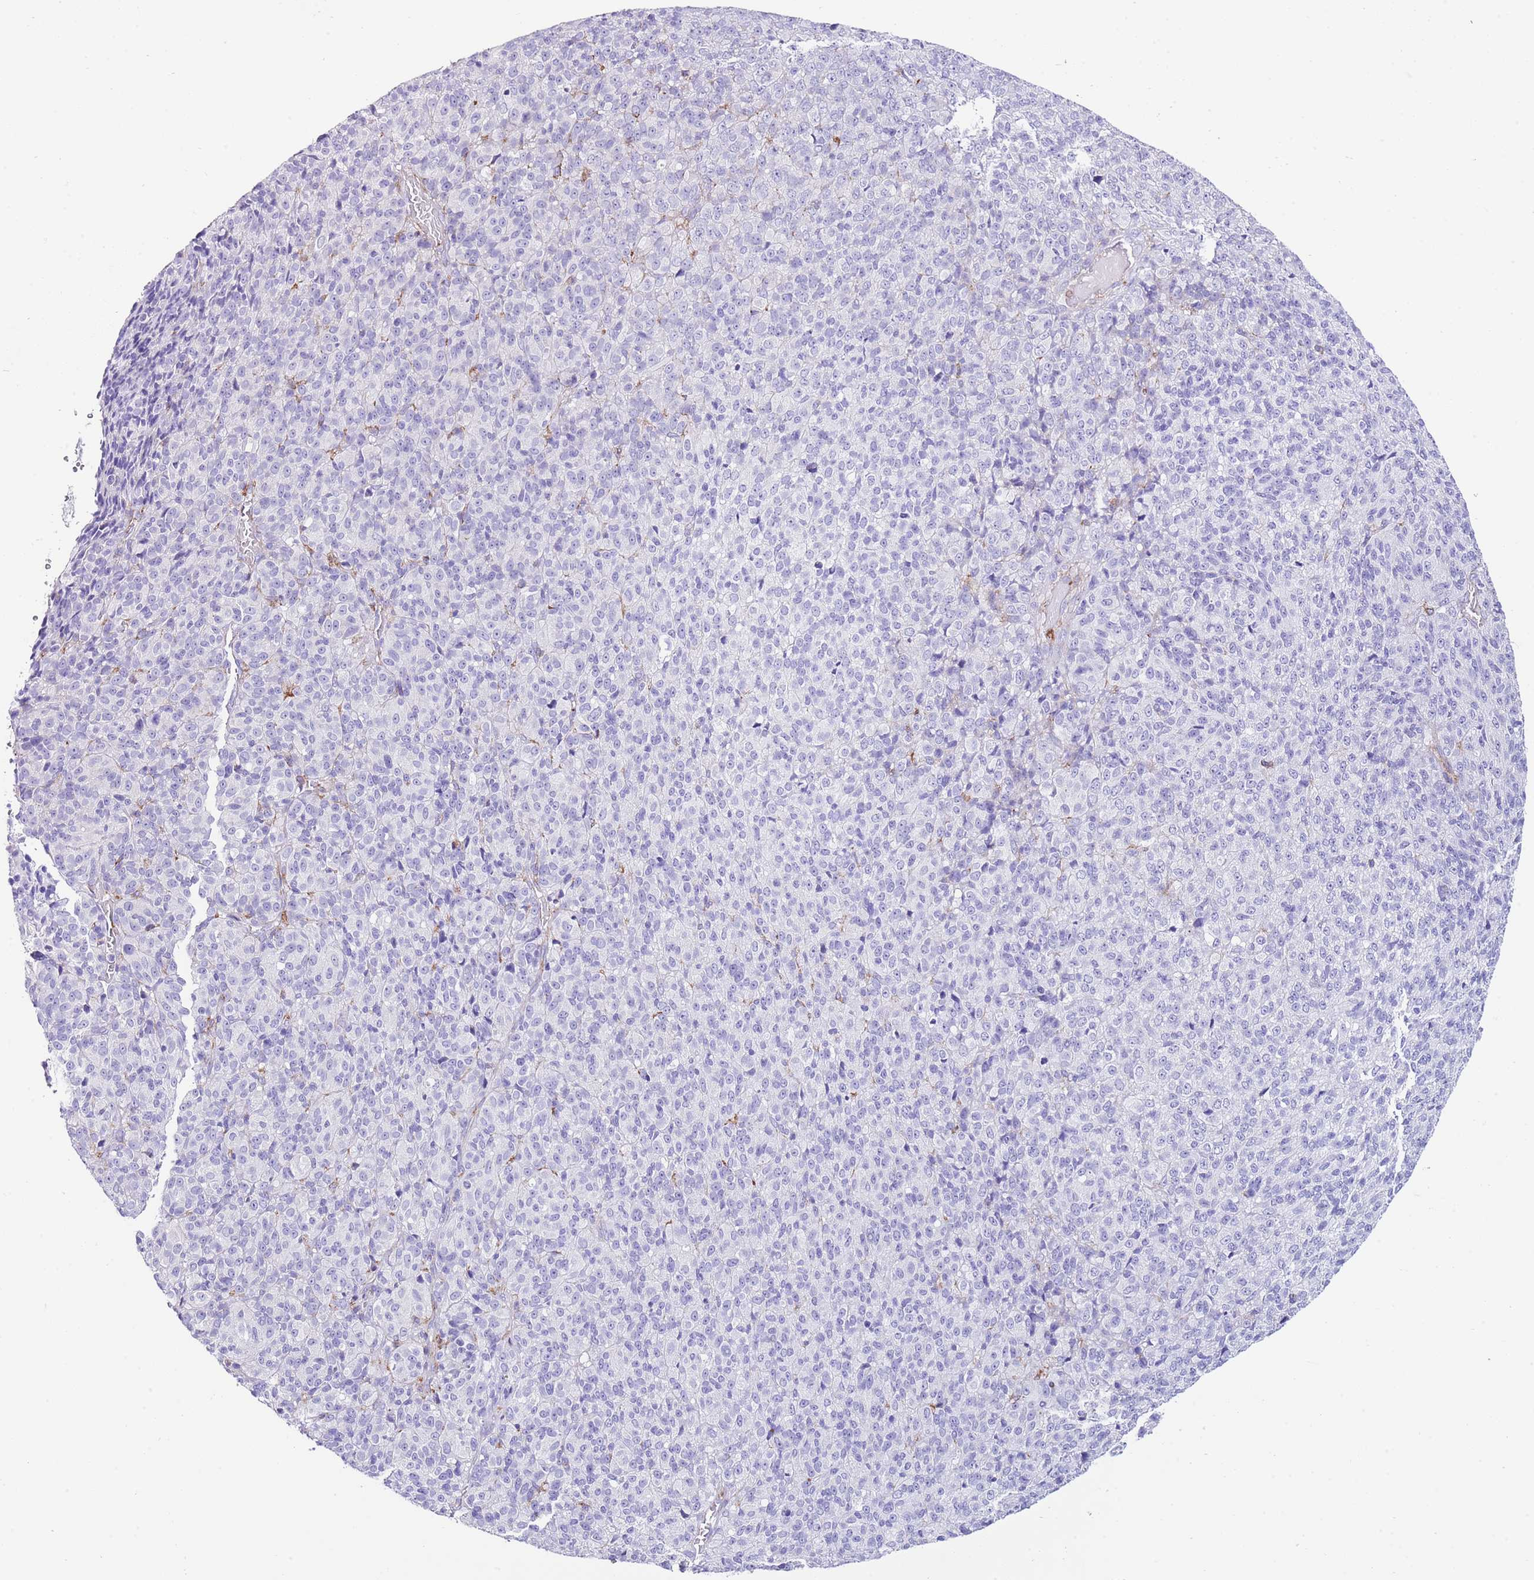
{"staining": {"intensity": "negative", "quantity": "none", "location": "none"}, "tissue": "melanoma", "cell_type": "Tumor cells", "image_type": "cancer", "snomed": [{"axis": "morphology", "description": "Malignant melanoma, Metastatic site"}, {"axis": "topography", "description": "Brain"}], "caption": "Tumor cells show no significant positivity in malignant melanoma (metastatic site). (Brightfield microscopy of DAB immunohistochemistry (IHC) at high magnification).", "gene": "ALDH3A1", "patient": {"sex": "female", "age": 56}}